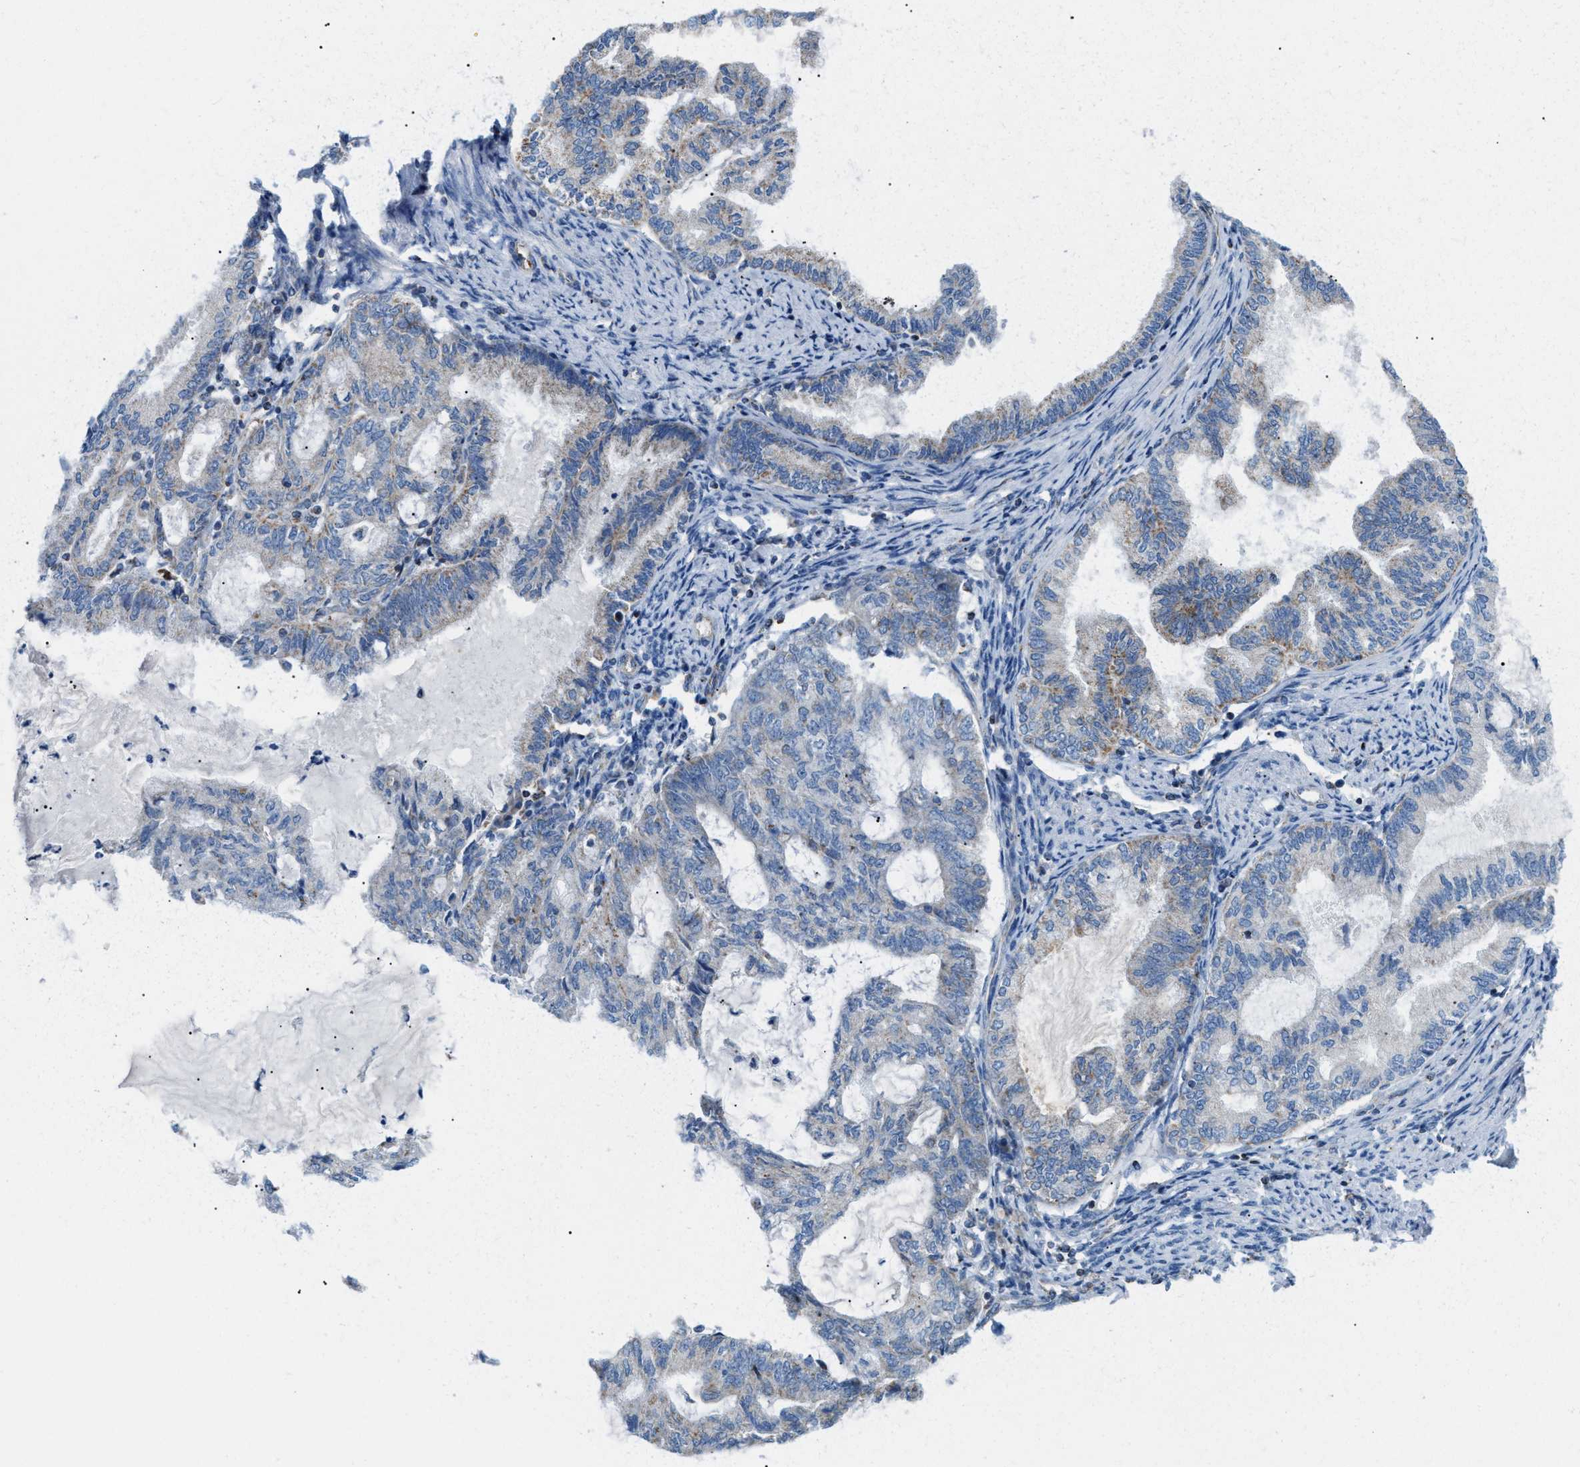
{"staining": {"intensity": "weak", "quantity": "<25%", "location": "cytoplasmic/membranous"}, "tissue": "endometrial cancer", "cell_type": "Tumor cells", "image_type": "cancer", "snomed": [{"axis": "morphology", "description": "Adenocarcinoma, NOS"}, {"axis": "topography", "description": "Endometrium"}], "caption": "This is a micrograph of IHC staining of endometrial cancer (adenocarcinoma), which shows no positivity in tumor cells. Nuclei are stained in blue.", "gene": "JADE1", "patient": {"sex": "female", "age": 86}}